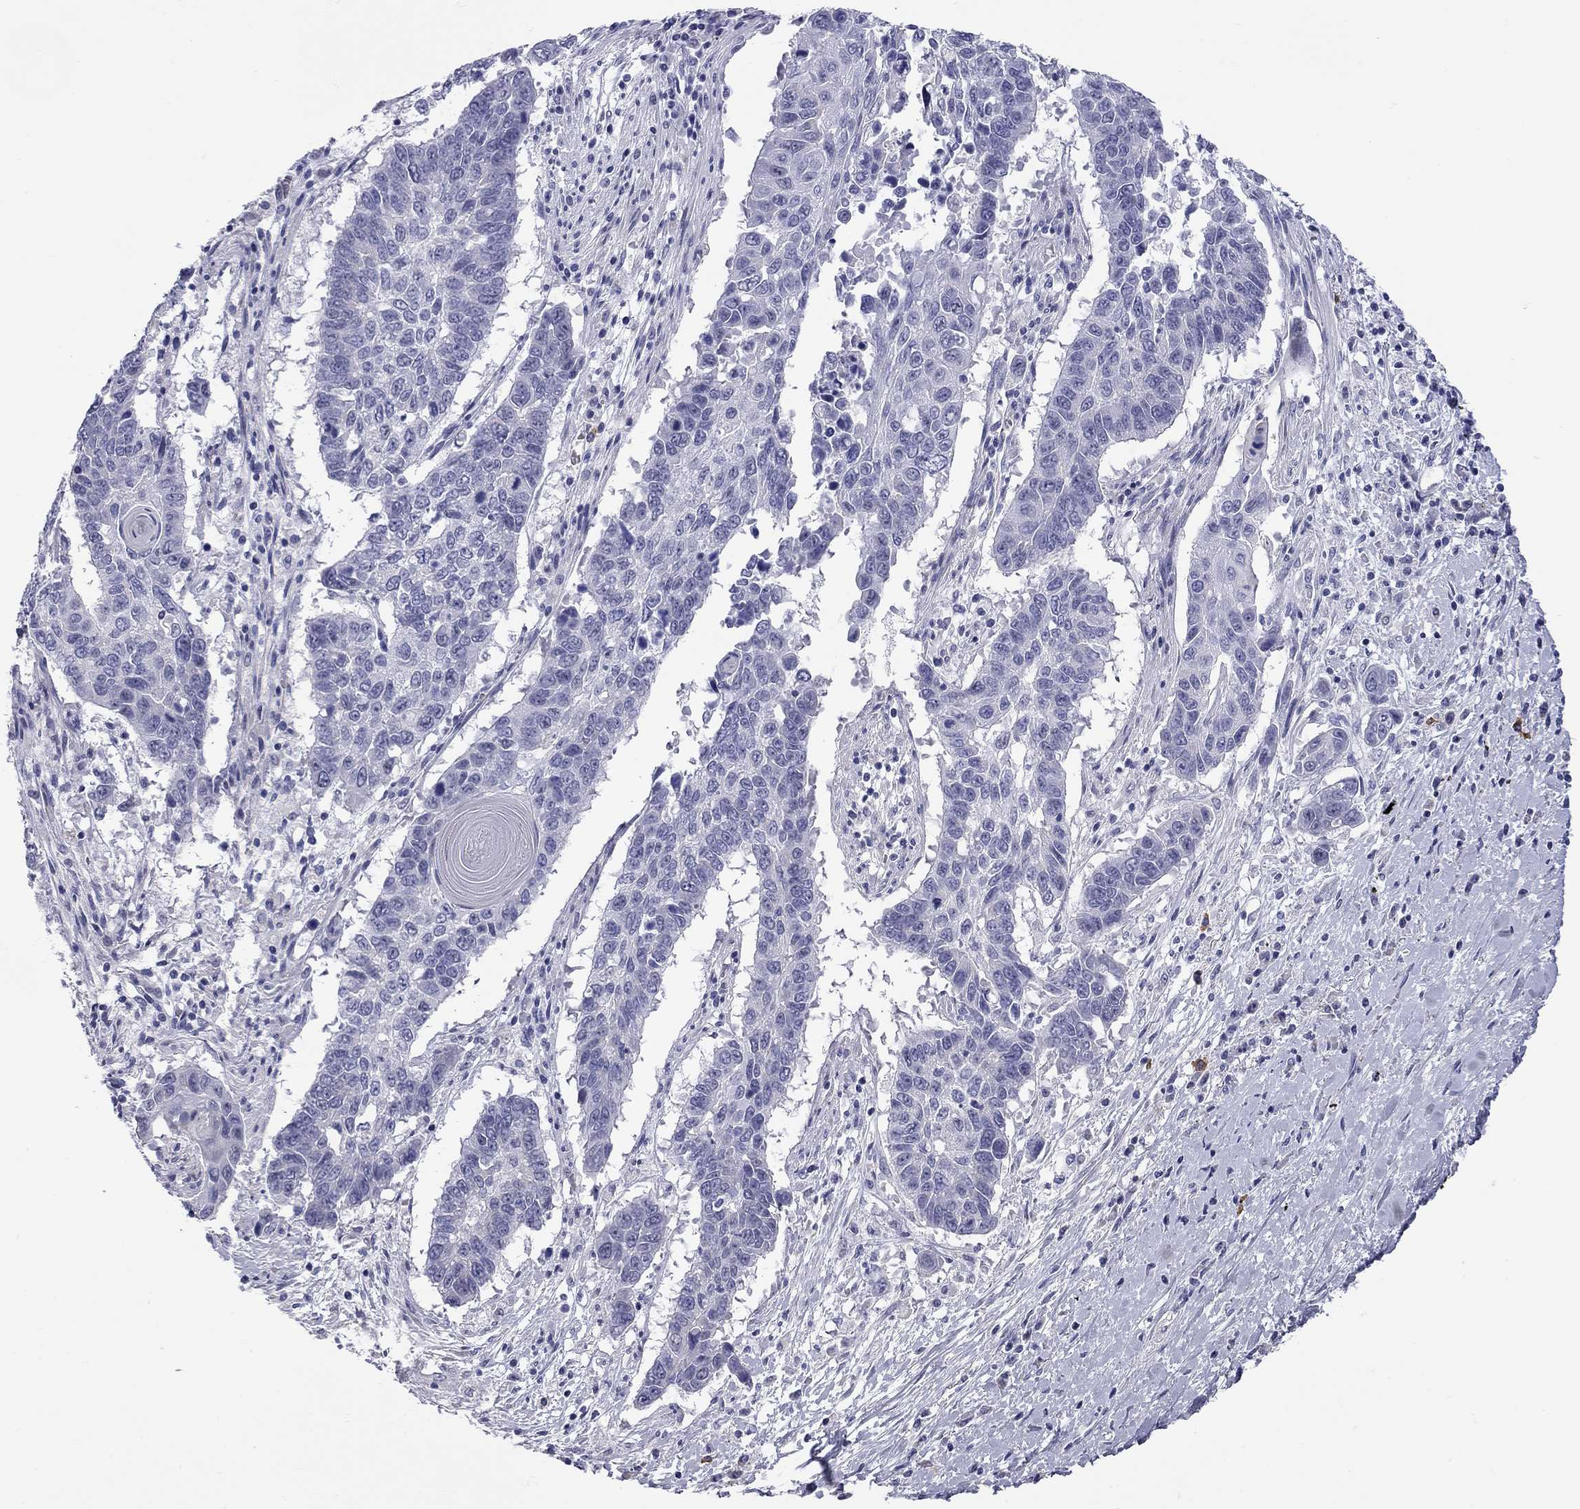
{"staining": {"intensity": "negative", "quantity": "none", "location": "none"}, "tissue": "lung cancer", "cell_type": "Tumor cells", "image_type": "cancer", "snomed": [{"axis": "morphology", "description": "Squamous cell carcinoma, NOS"}, {"axis": "topography", "description": "Lung"}], "caption": "Immunohistochemistry image of neoplastic tissue: lung cancer stained with DAB (3,3'-diaminobenzidine) shows no significant protein staining in tumor cells.", "gene": "C8orf88", "patient": {"sex": "male", "age": 73}}